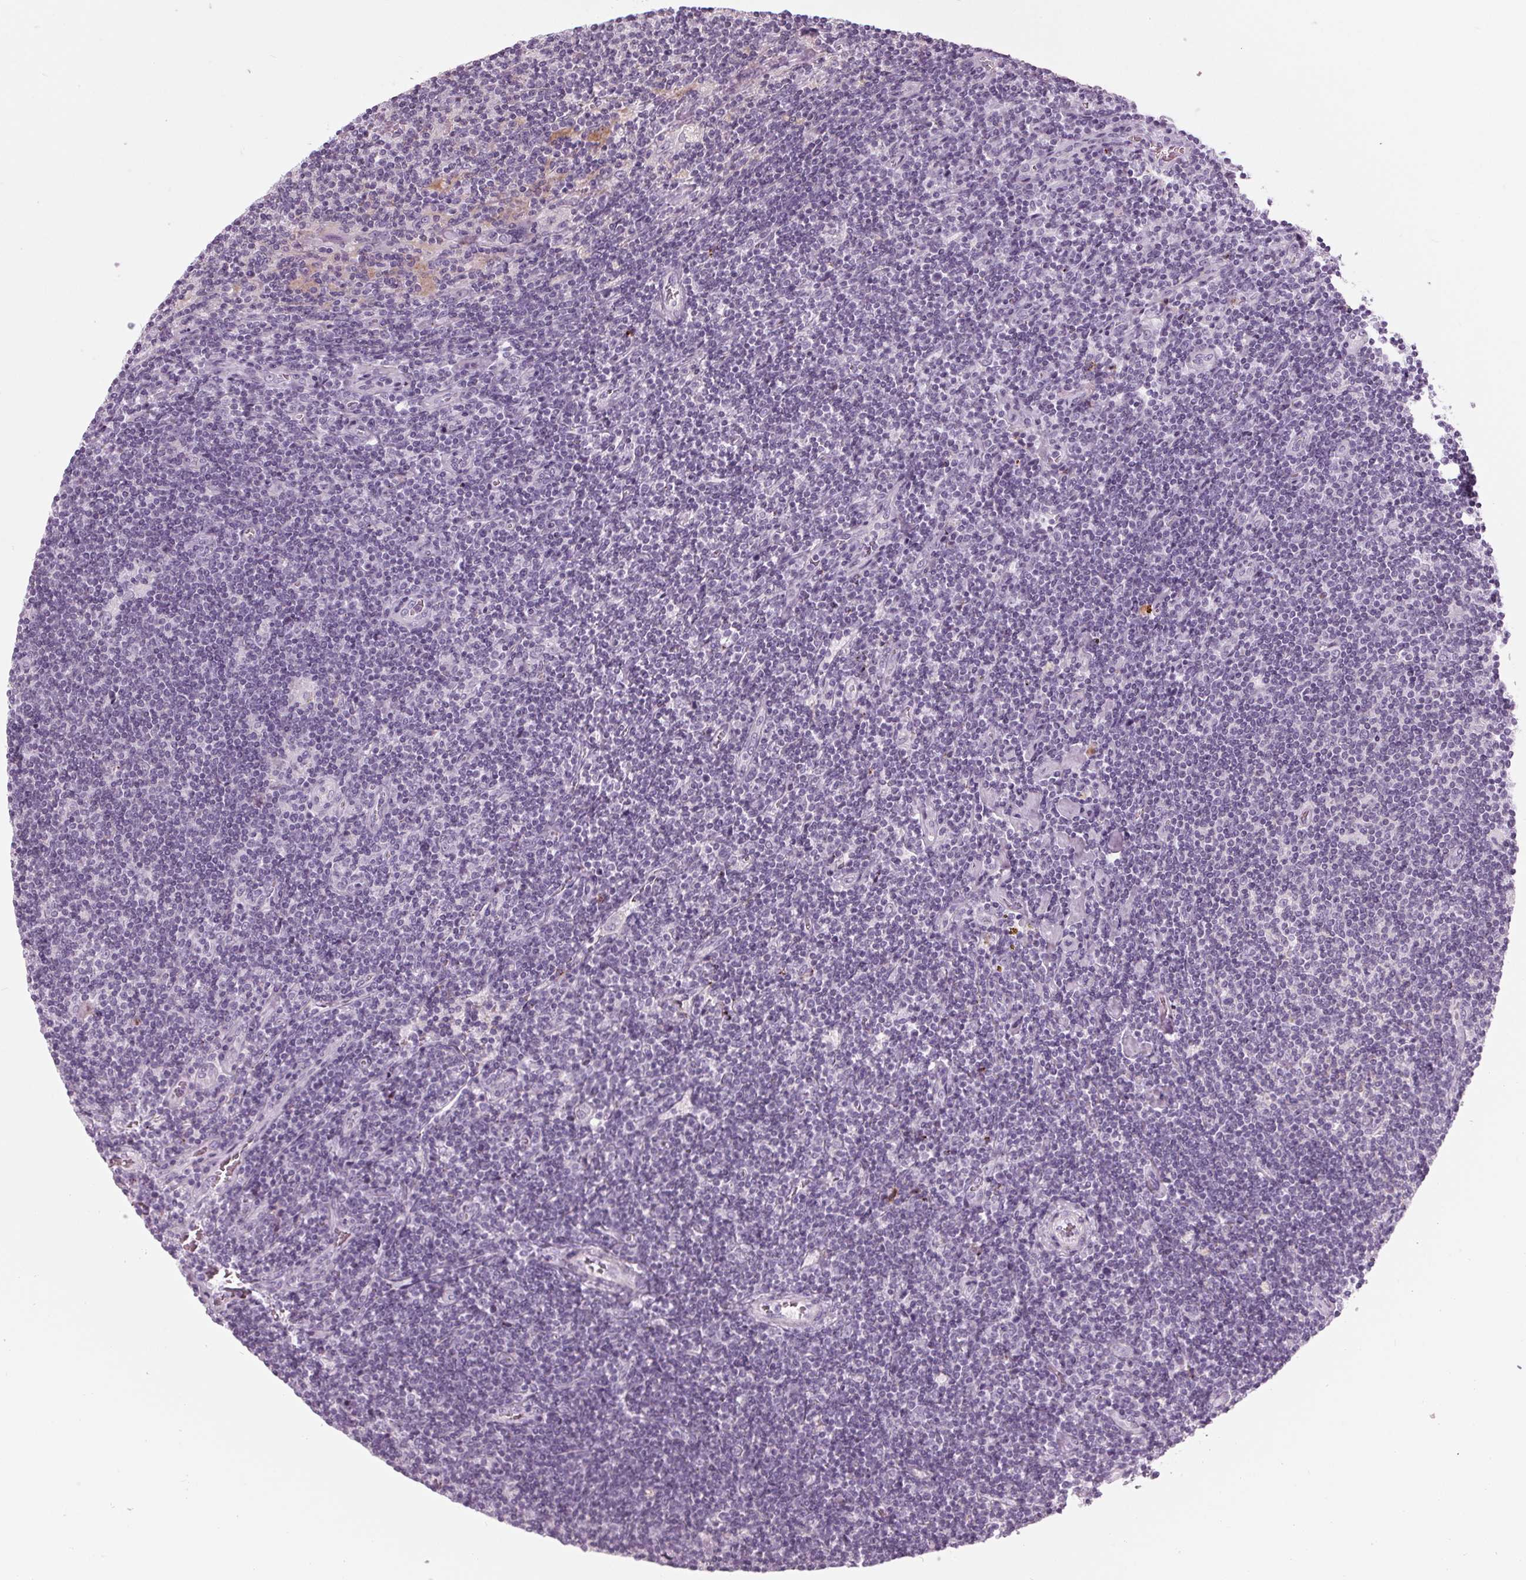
{"staining": {"intensity": "negative", "quantity": "none", "location": "none"}, "tissue": "lymphoma", "cell_type": "Tumor cells", "image_type": "cancer", "snomed": [{"axis": "morphology", "description": "Hodgkin's disease, NOS"}, {"axis": "topography", "description": "Lymph node"}], "caption": "This is an immunohistochemistry image of human Hodgkin's disease. There is no expression in tumor cells.", "gene": "CYP3A43", "patient": {"sex": "male", "age": 40}}